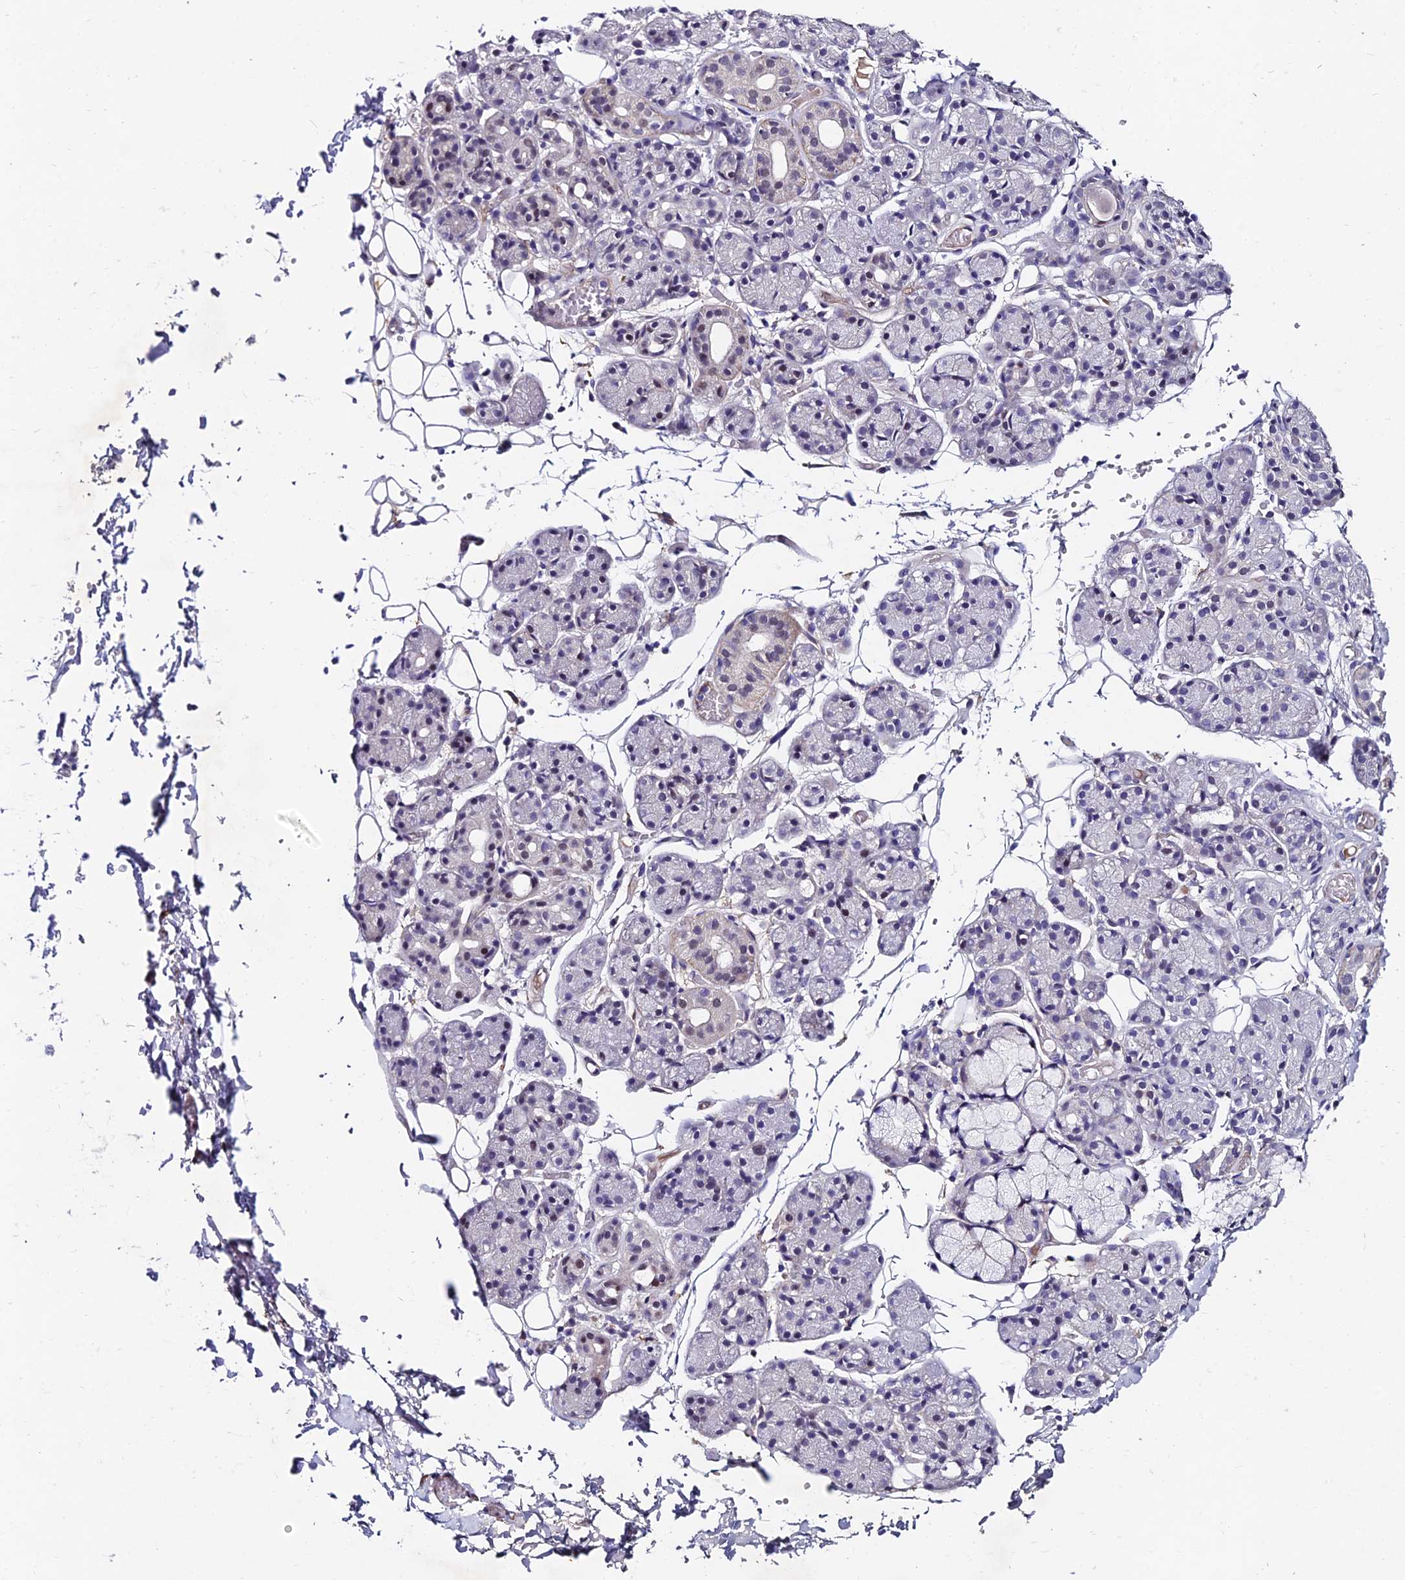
{"staining": {"intensity": "moderate", "quantity": "<25%", "location": "nuclear"}, "tissue": "salivary gland", "cell_type": "Glandular cells", "image_type": "normal", "snomed": [{"axis": "morphology", "description": "Normal tissue, NOS"}, {"axis": "topography", "description": "Salivary gland"}], "caption": "Salivary gland was stained to show a protein in brown. There is low levels of moderate nuclear expression in about <25% of glandular cells. The protein of interest is shown in brown color, while the nuclei are stained blue.", "gene": "TRIM24", "patient": {"sex": "male", "age": 63}}